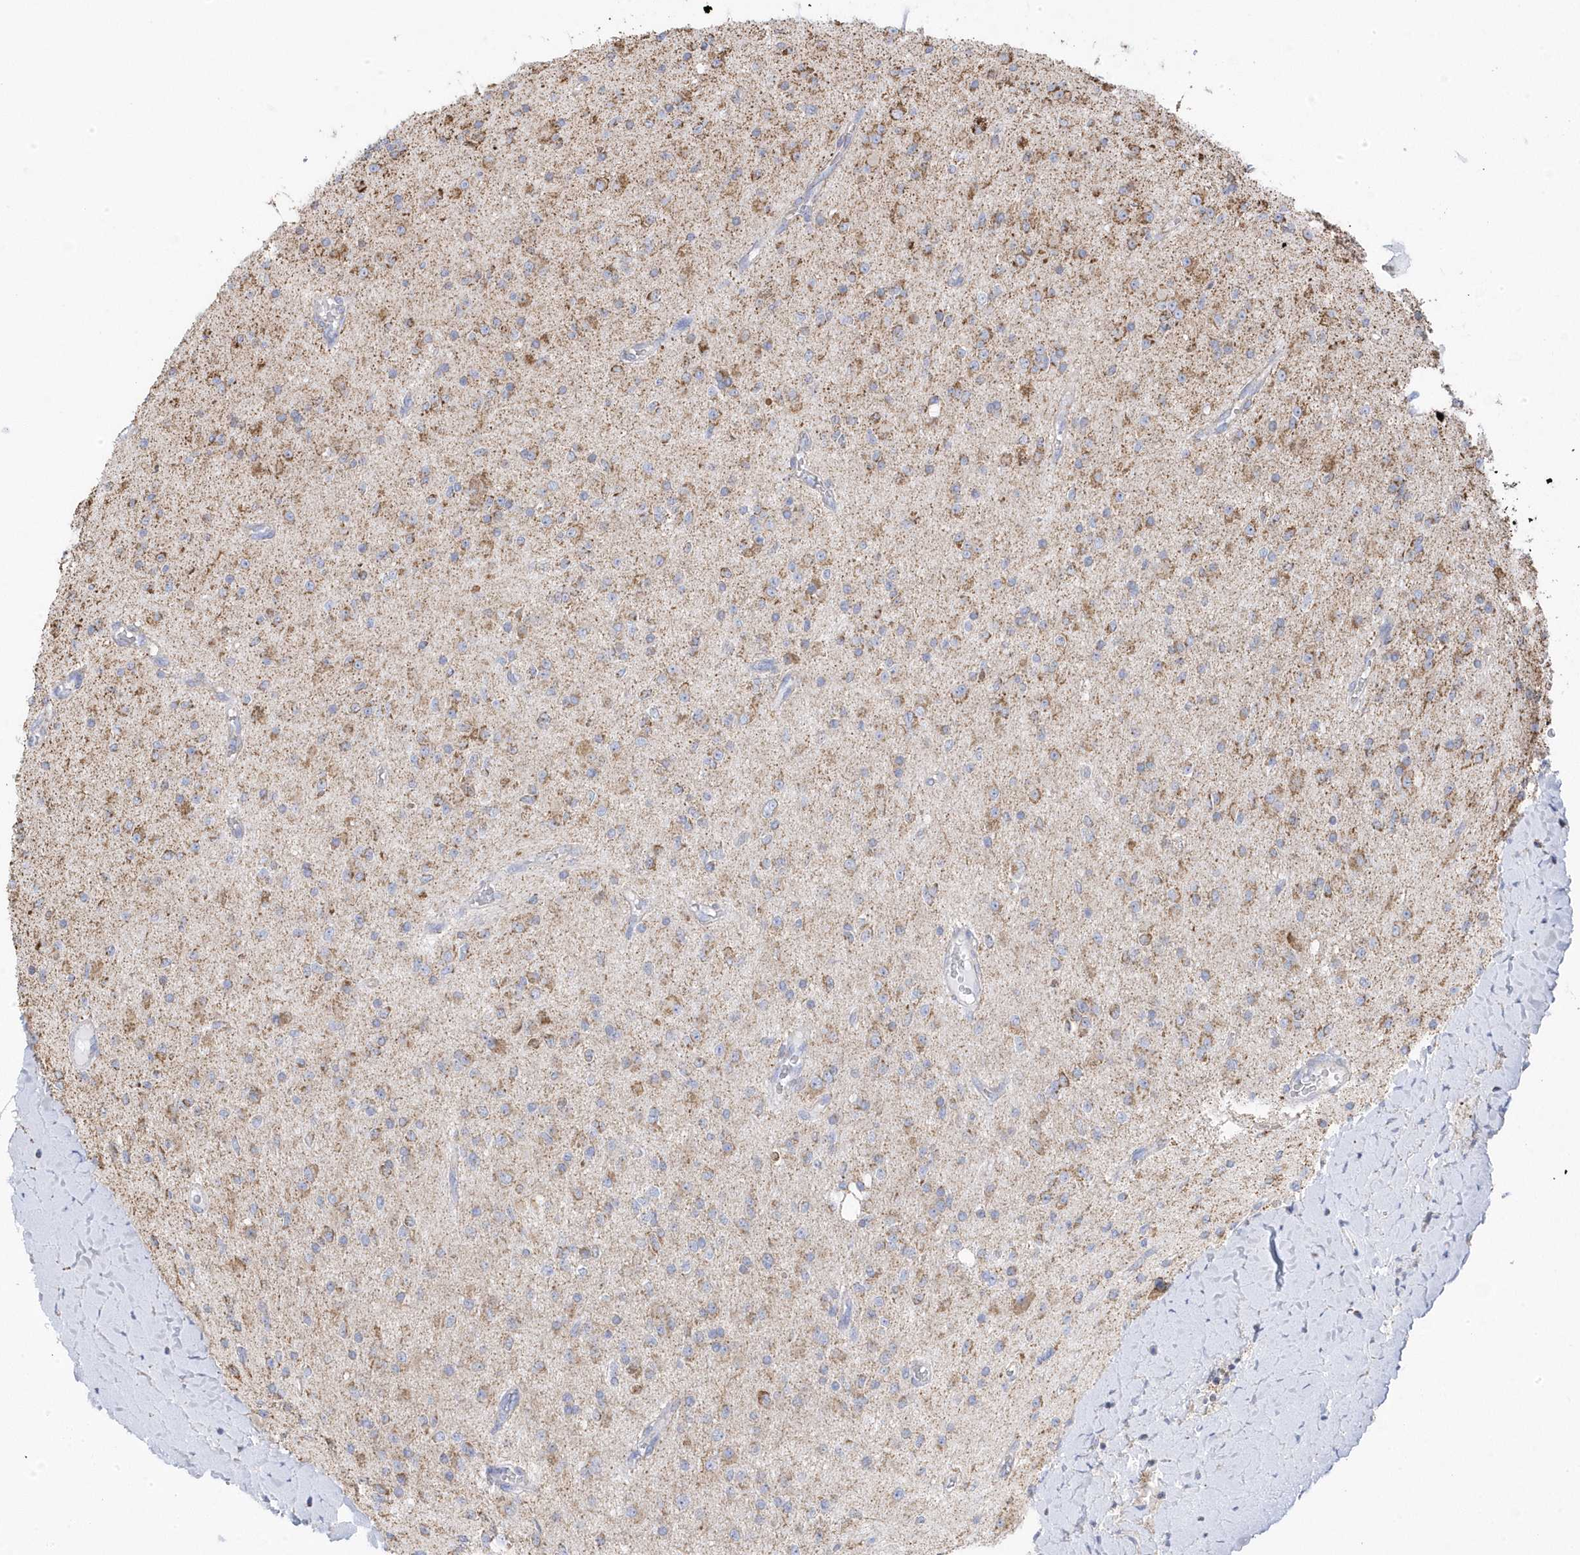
{"staining": {"intensity": "moderate", "quantity": "25%-75%", "location": "cytoplasmic/membranous"}, "tissue": "glioma", "cell_type": "Tumor cells", "image_type": "cancer", "snomed": [{"axis": "morphology", "description": "Glioma, malignant, High grade"}, {"axis": "topography", "description": "Brain"}], "caption": "The immunohistochemical stain labels moderate cytoplasmic/membranous expression in tumor cells of malignant glioma (high-grade) tissue.", "gene": "GTPBP8", "patient": {"sex": "male", "age": 34}}